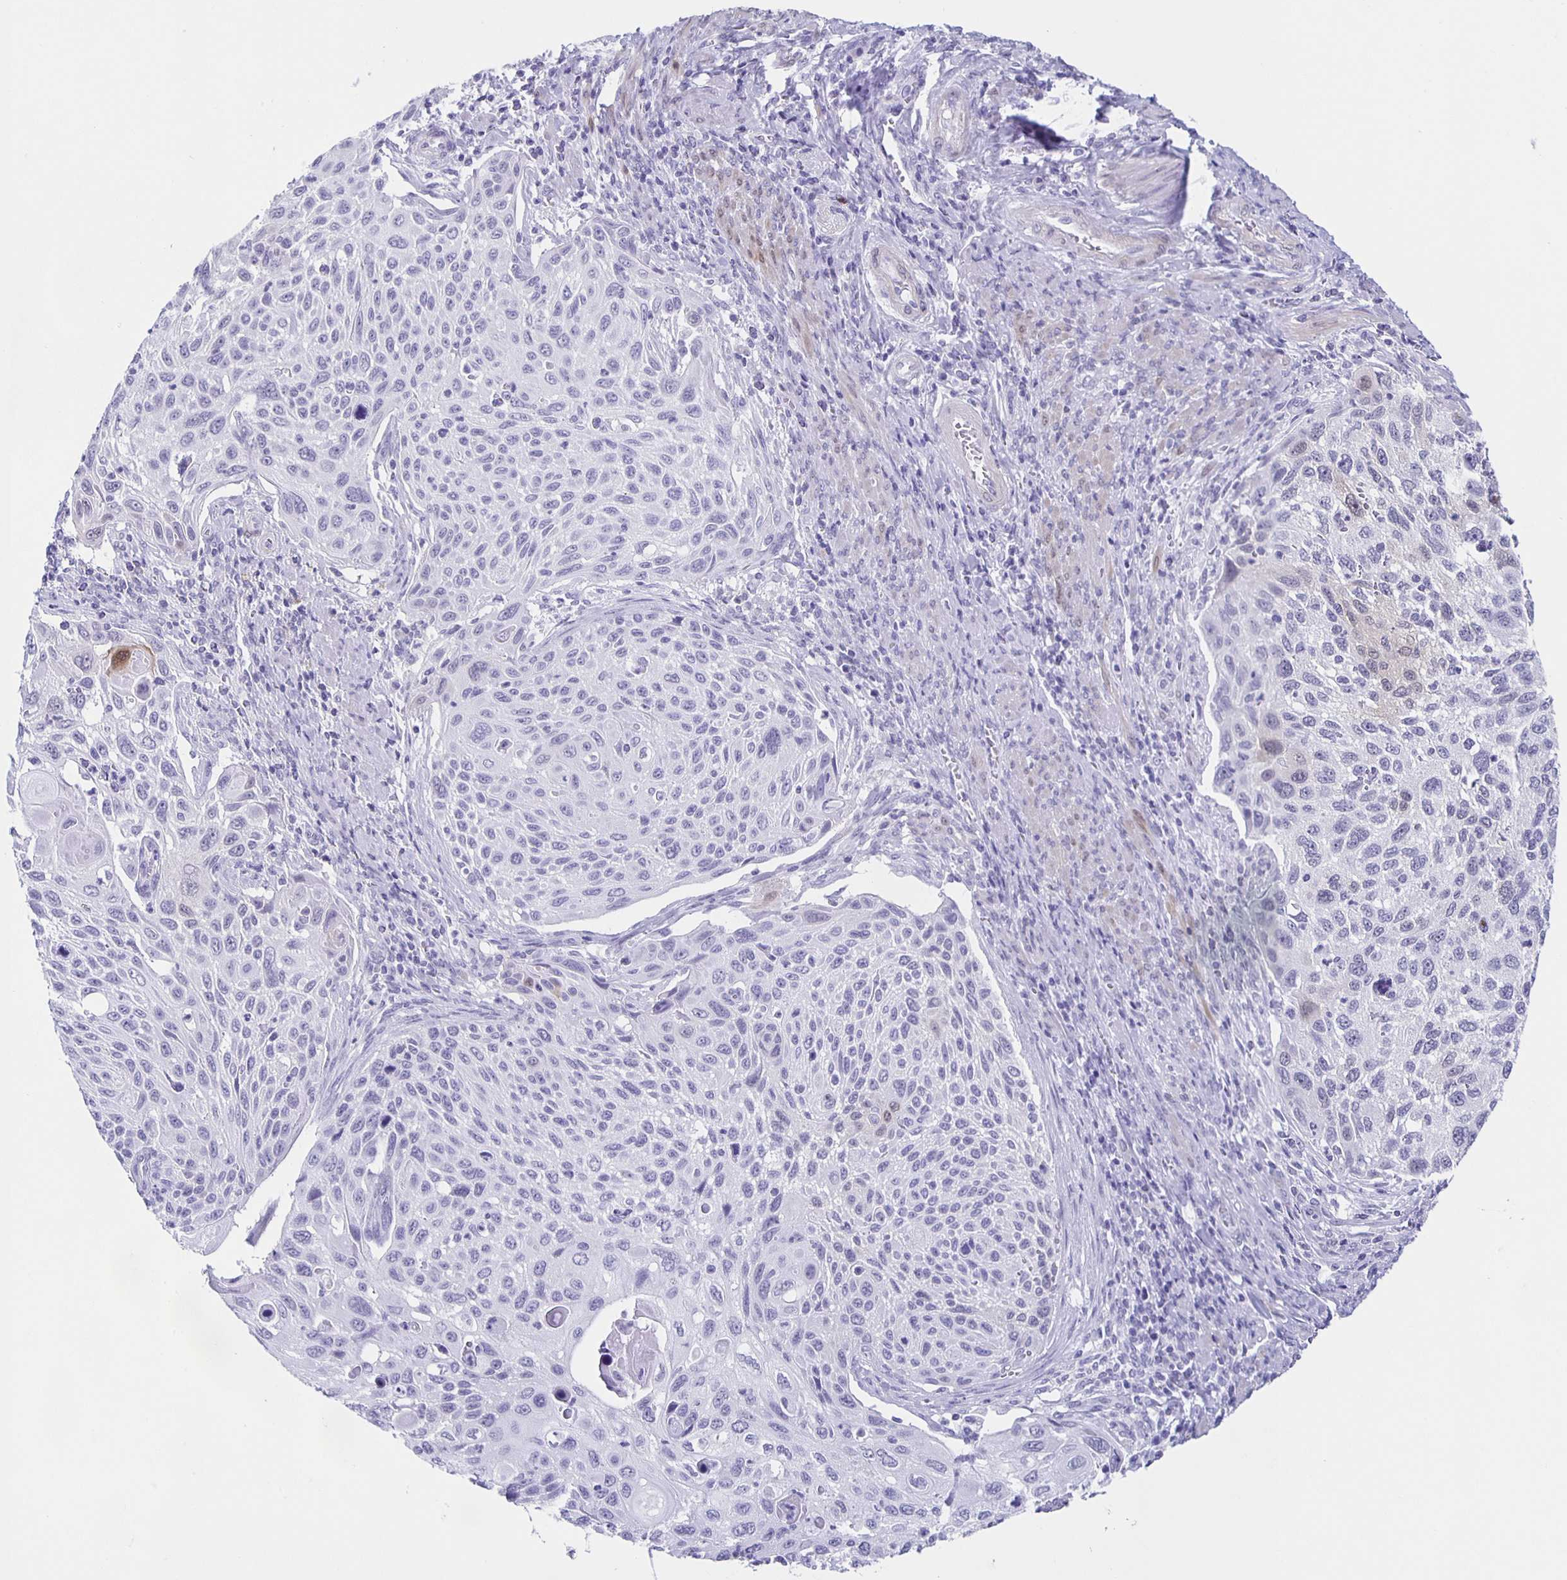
{"staining": {"intensity": "negative", "quantity": "none", "location": "none"}, "tissue": "cervical cancer", "cell_type": "Tumor cells", "image_type": "cancer", "snomed": [{"axis": "morphology", "description": "Squamous cell carcinoma, NOS"}, {"axis": "topography", "description": "Cervix"}], "caption": "Histopathology image shows no significant protein positivity in tumor cells of cervical squamous cell carcinoma.", "gene": "TPPP", "patient": {"sex": "female", "age": 70}}